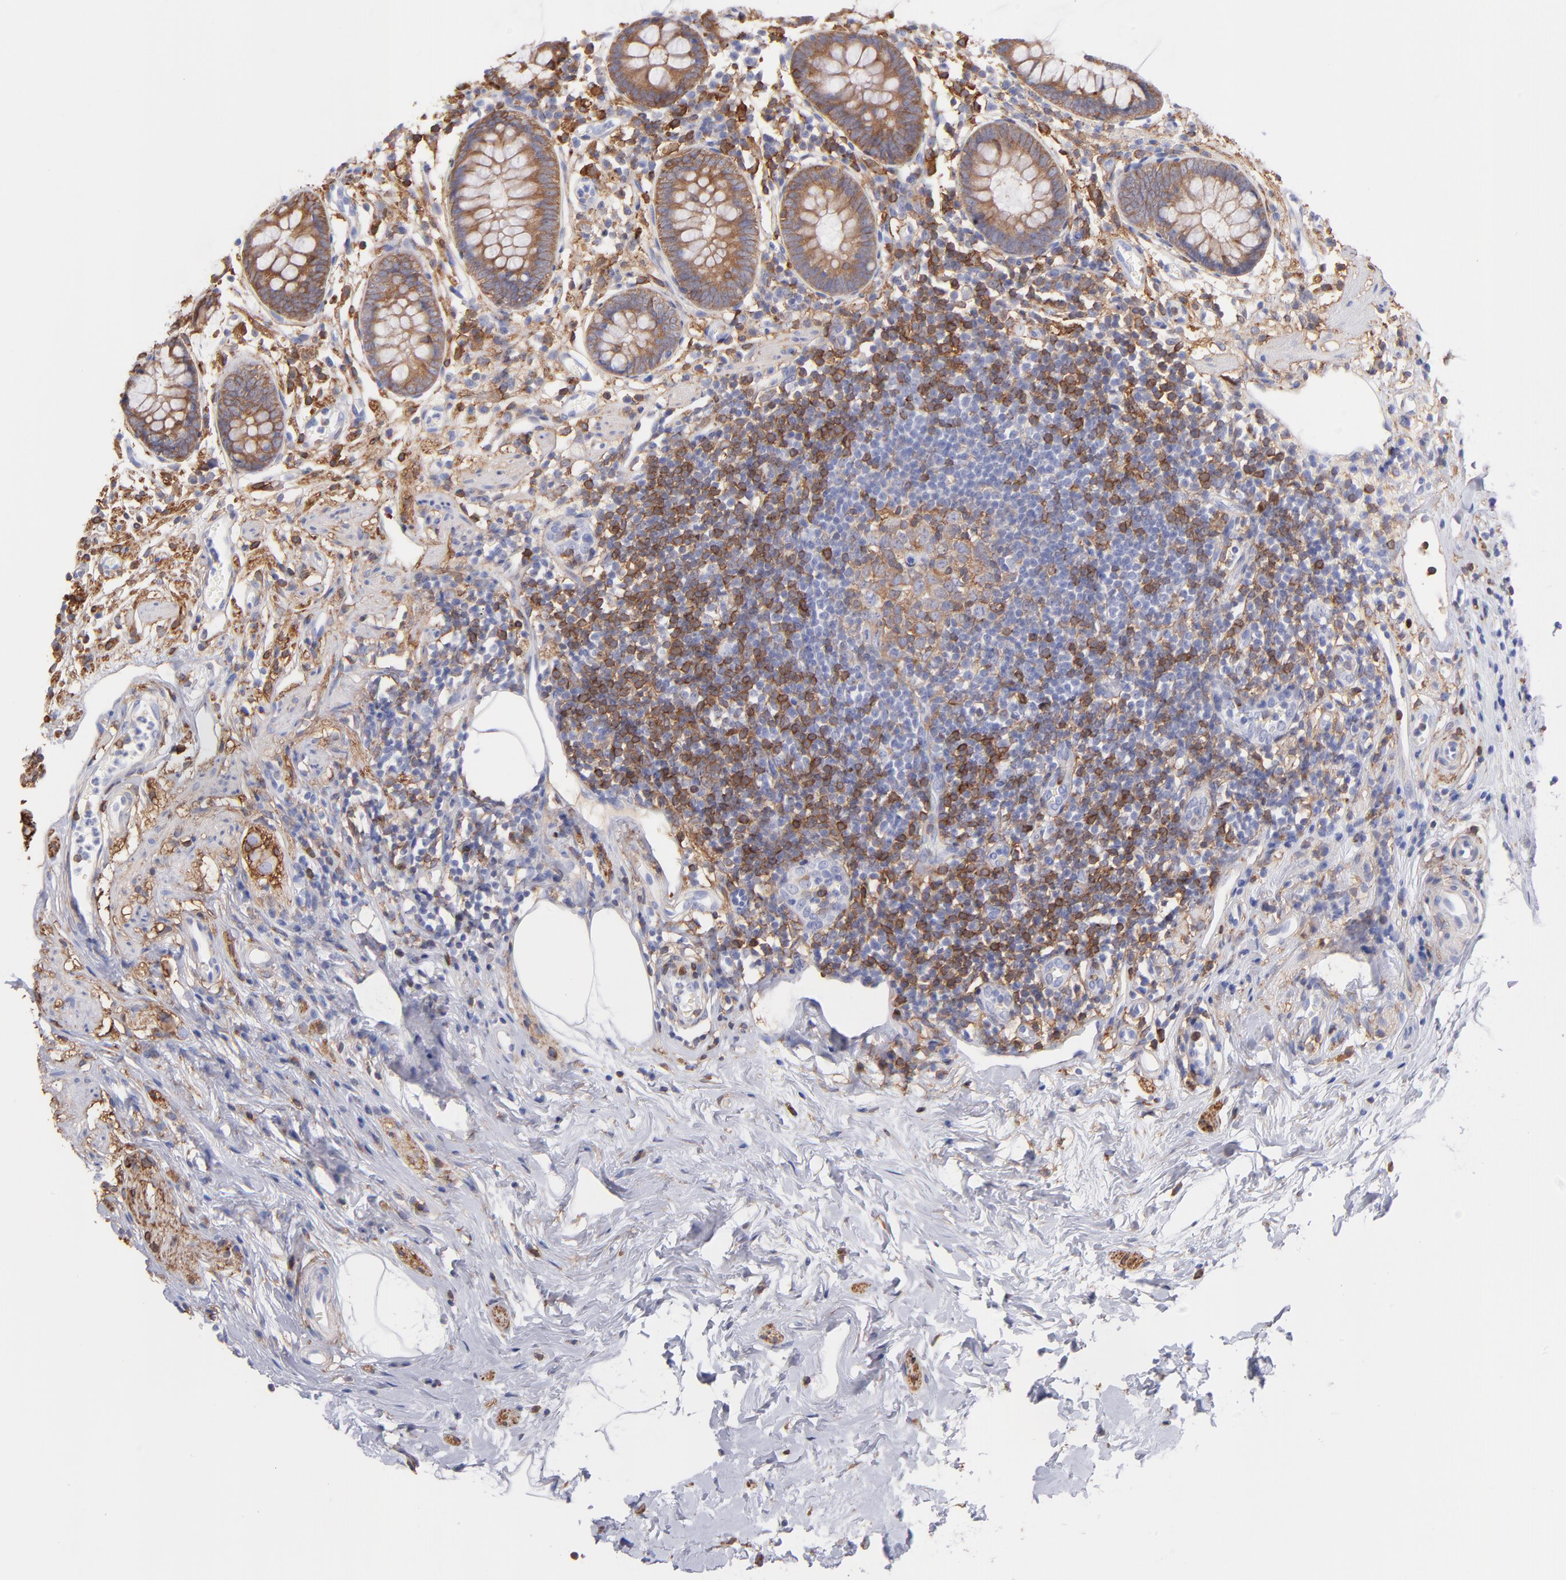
{"staining": {"intensity": "moderate", "quantity": ">75%", "location": "cytoplasmic/membranous"}, "tissue": "appendix", "cell_type": "Glandular cells", "image_type": "normal", "snomed": [{"axis": "morphology", "description": "Normal tissue, NOS"}, {"axis": "topography", "description": "Appendix"}], "caption": "This histopathology image demonstrates immunohistochemistry (IHC) staining of unremarkable appendix, with medium moderate cytoplasmic/membranous staining in approximately >75% of glandular cells.", "gene": "PRKCA", "patient": {"sex": "male", "age": 38}}